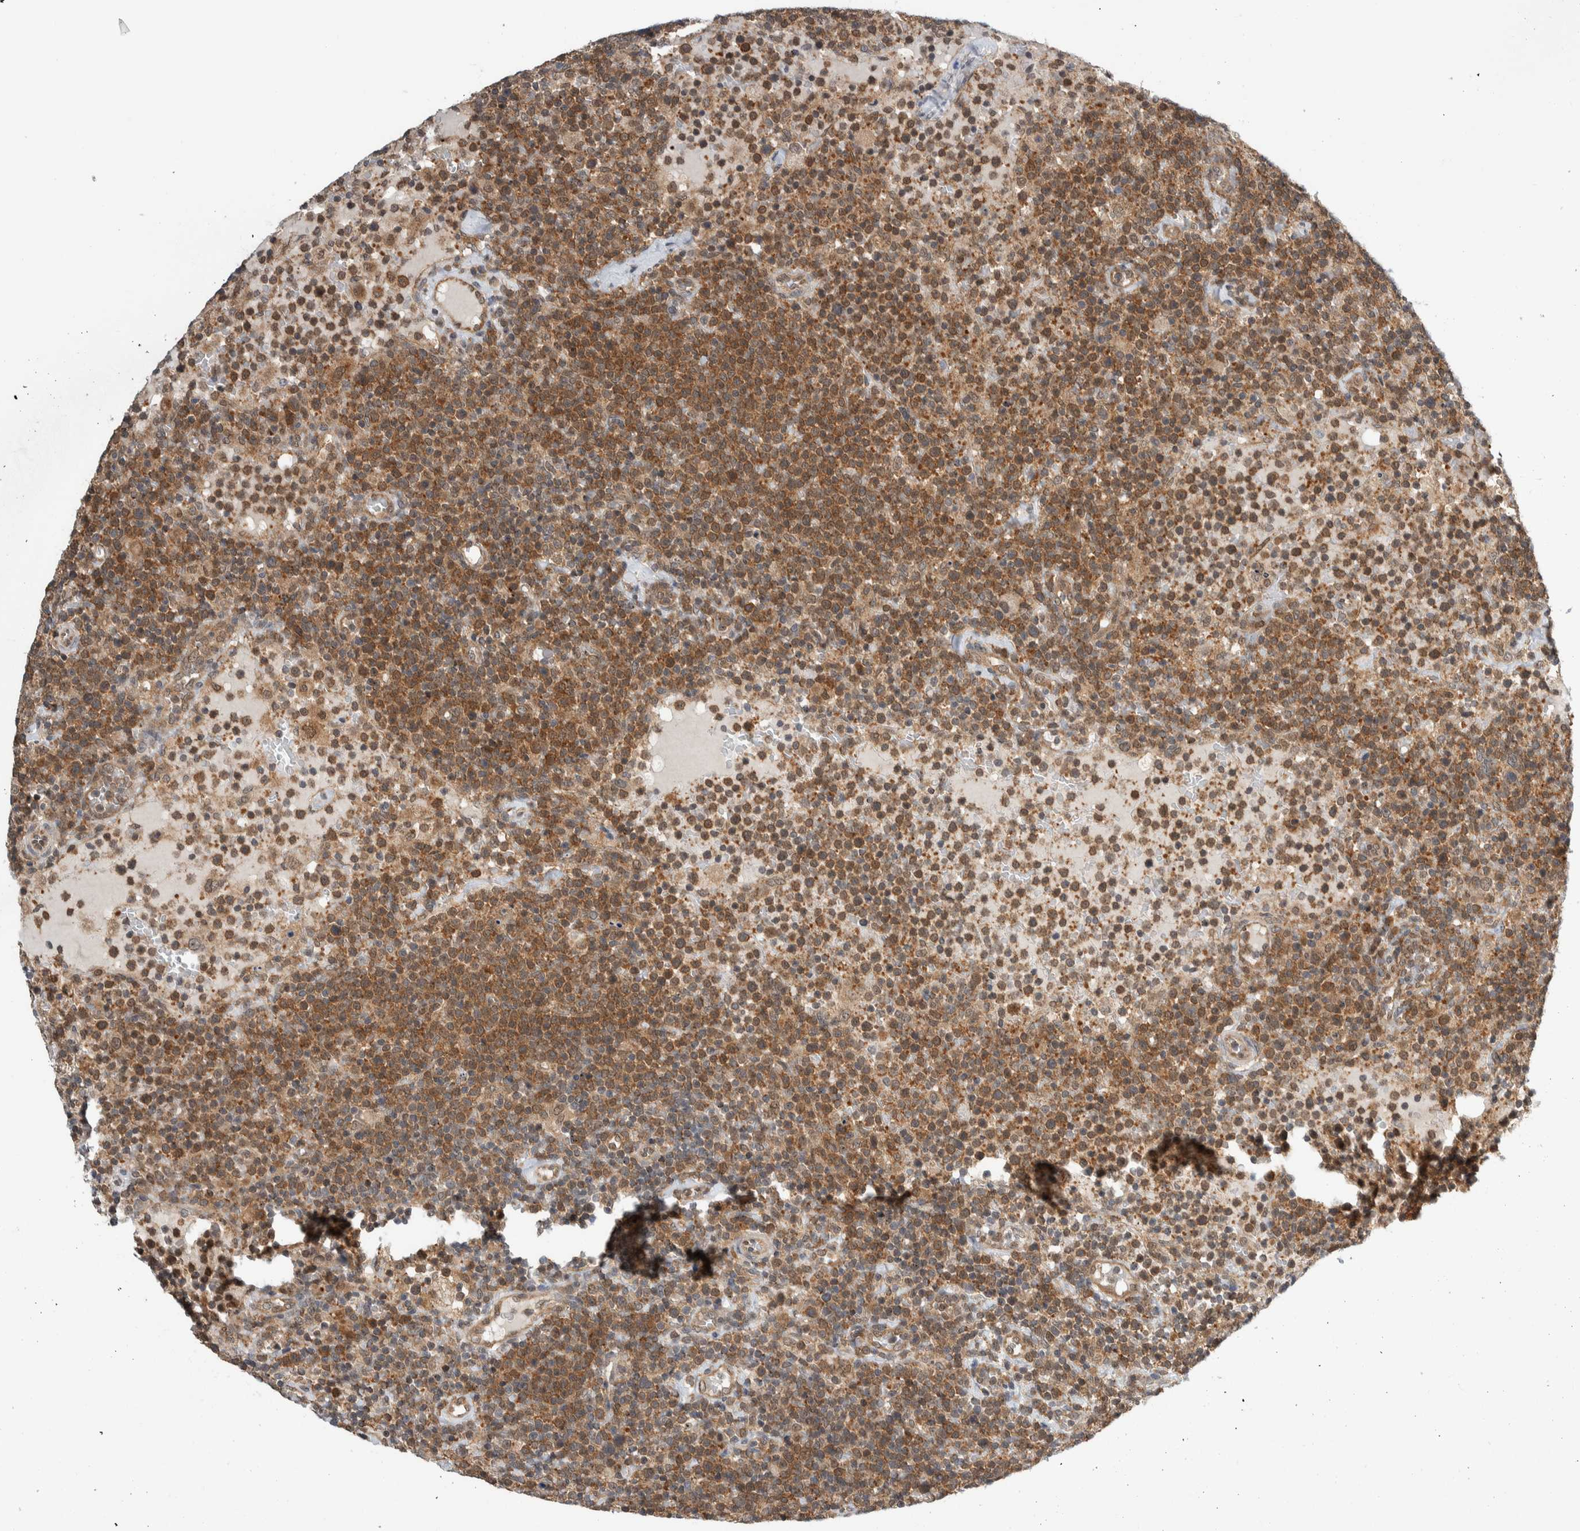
{"staining": {"intensity": "moderate", "quantity": ">75%", "location": "cytoplasmic/membranous"}, "tissue": "lymphoma", "cell_type": "Tumor cells", "image_type": "cancer", "snomed": [{"axis": "morphology", "description": "Malignant lymphoma, non-Hodgkin's type, High grade"}, {"axis": "topography", "description": "Lymph node"}], "caption": "High-grade malignant lymphoma, non-Hodgkin's type stained with immunohistochemistry (IHC) demonstrates moderate cytoplasmic/membranous staining in about >75% of tumor cells. The staining is performed using DAB (3,3'-diaminobenzidine) brown chromogen to label protein expression. The nuclei are counter-stained blue using hematoxylin.", "gene": "CCDC43", "patient": {"sex": "male", "age": 61}}